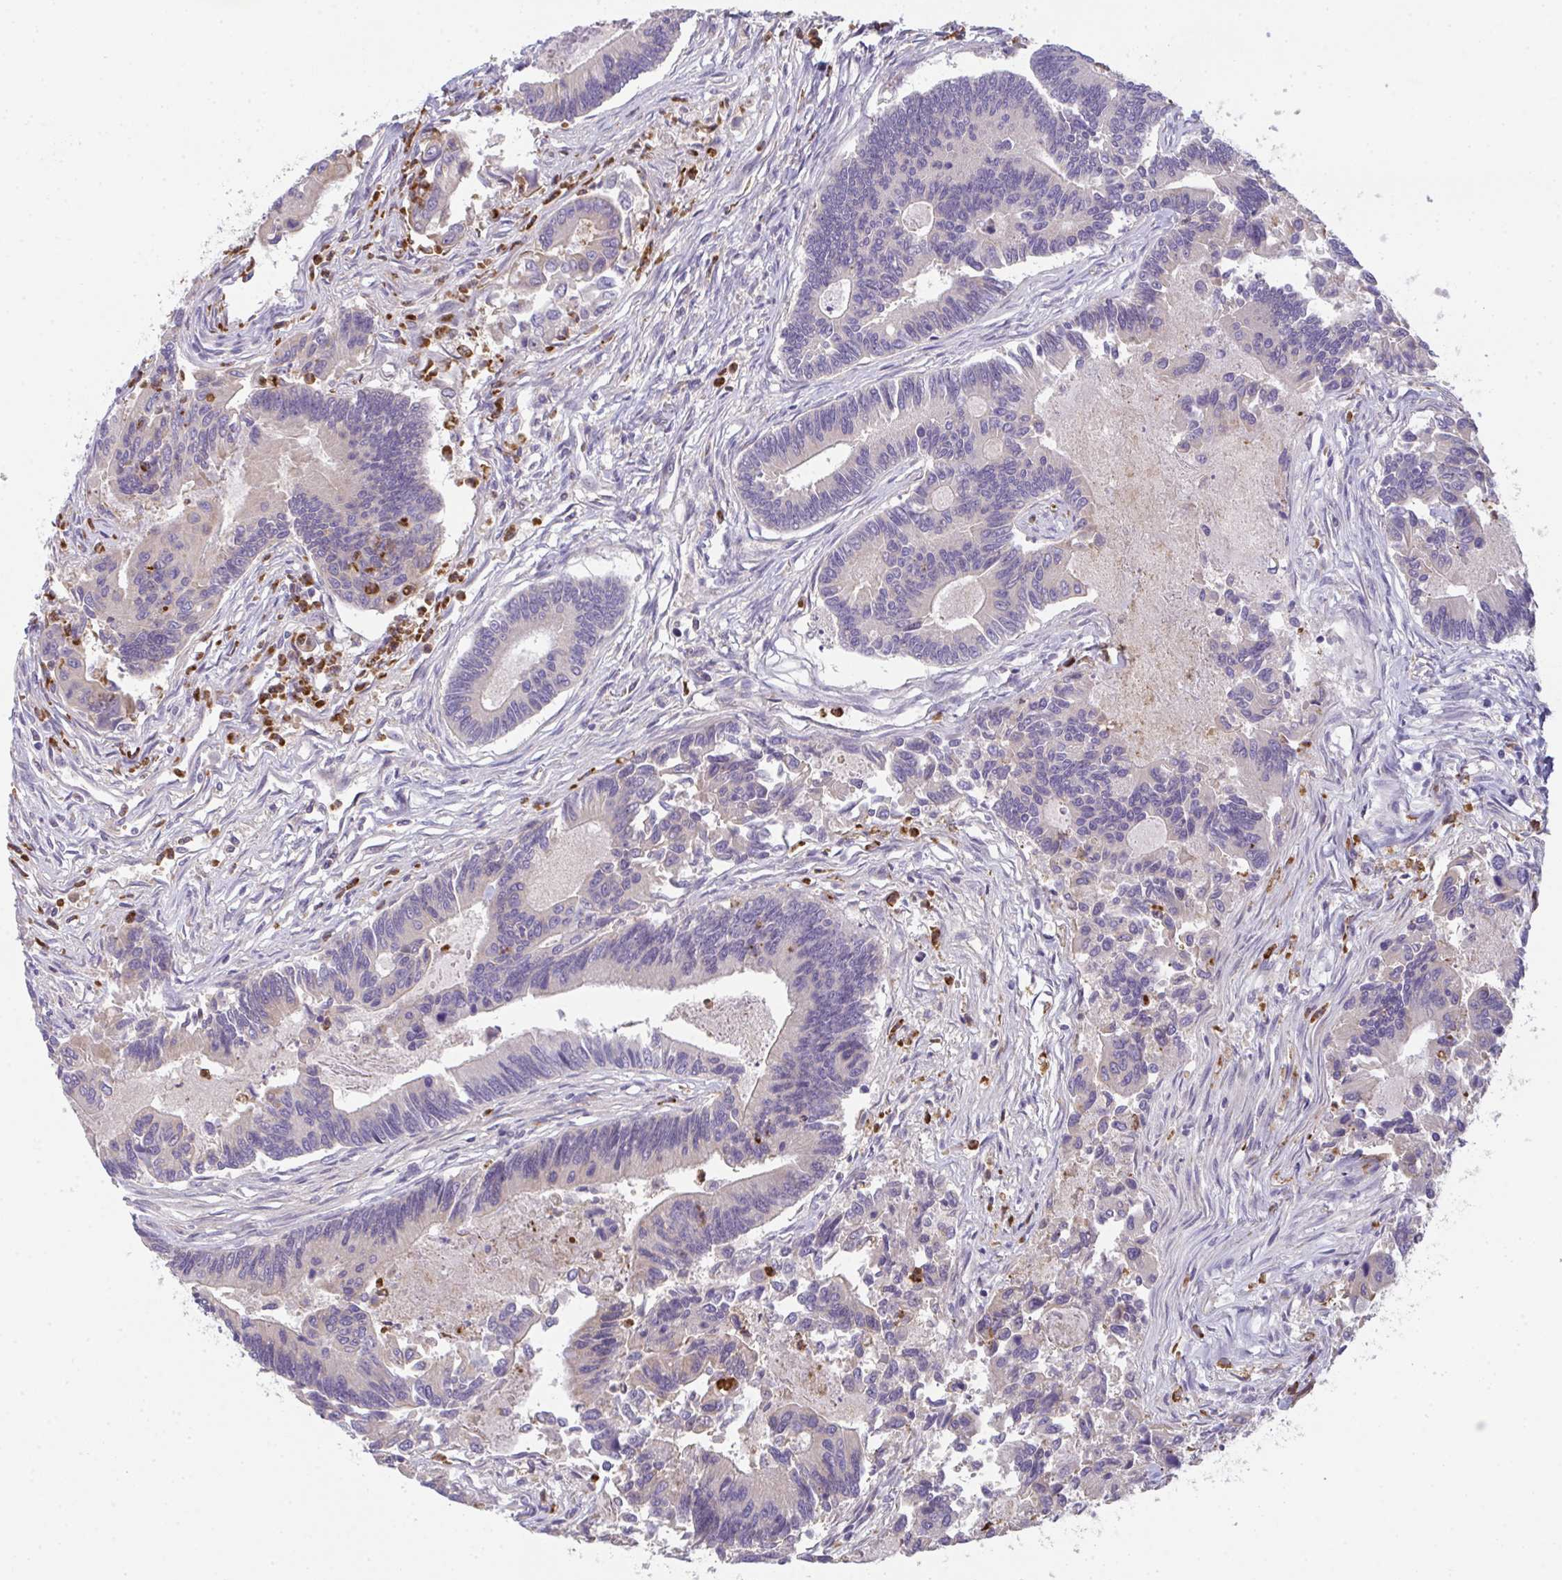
{"staining": {"intensity": "weak", "quantity": "<25%", "location": "cytoplasmic/membranous"}, "tissue": "colorectal cancer", "cell_type": "Tumor cells", "image_type": "cancer", "snomed": [{"axis": "morphology", "description": "Adenocarcinoma, NOS"}, {"axis": "topography", "description": "Colon"}], "caption": "An immunohistochemistry image of colorectal cancer (adenocarcinoma) is shown. There is no staining in tumor cells of colorectal cancer (adenocarcinoma).", "gene": "RIOK1", "patient": {"sex": "female", "age": 67}}